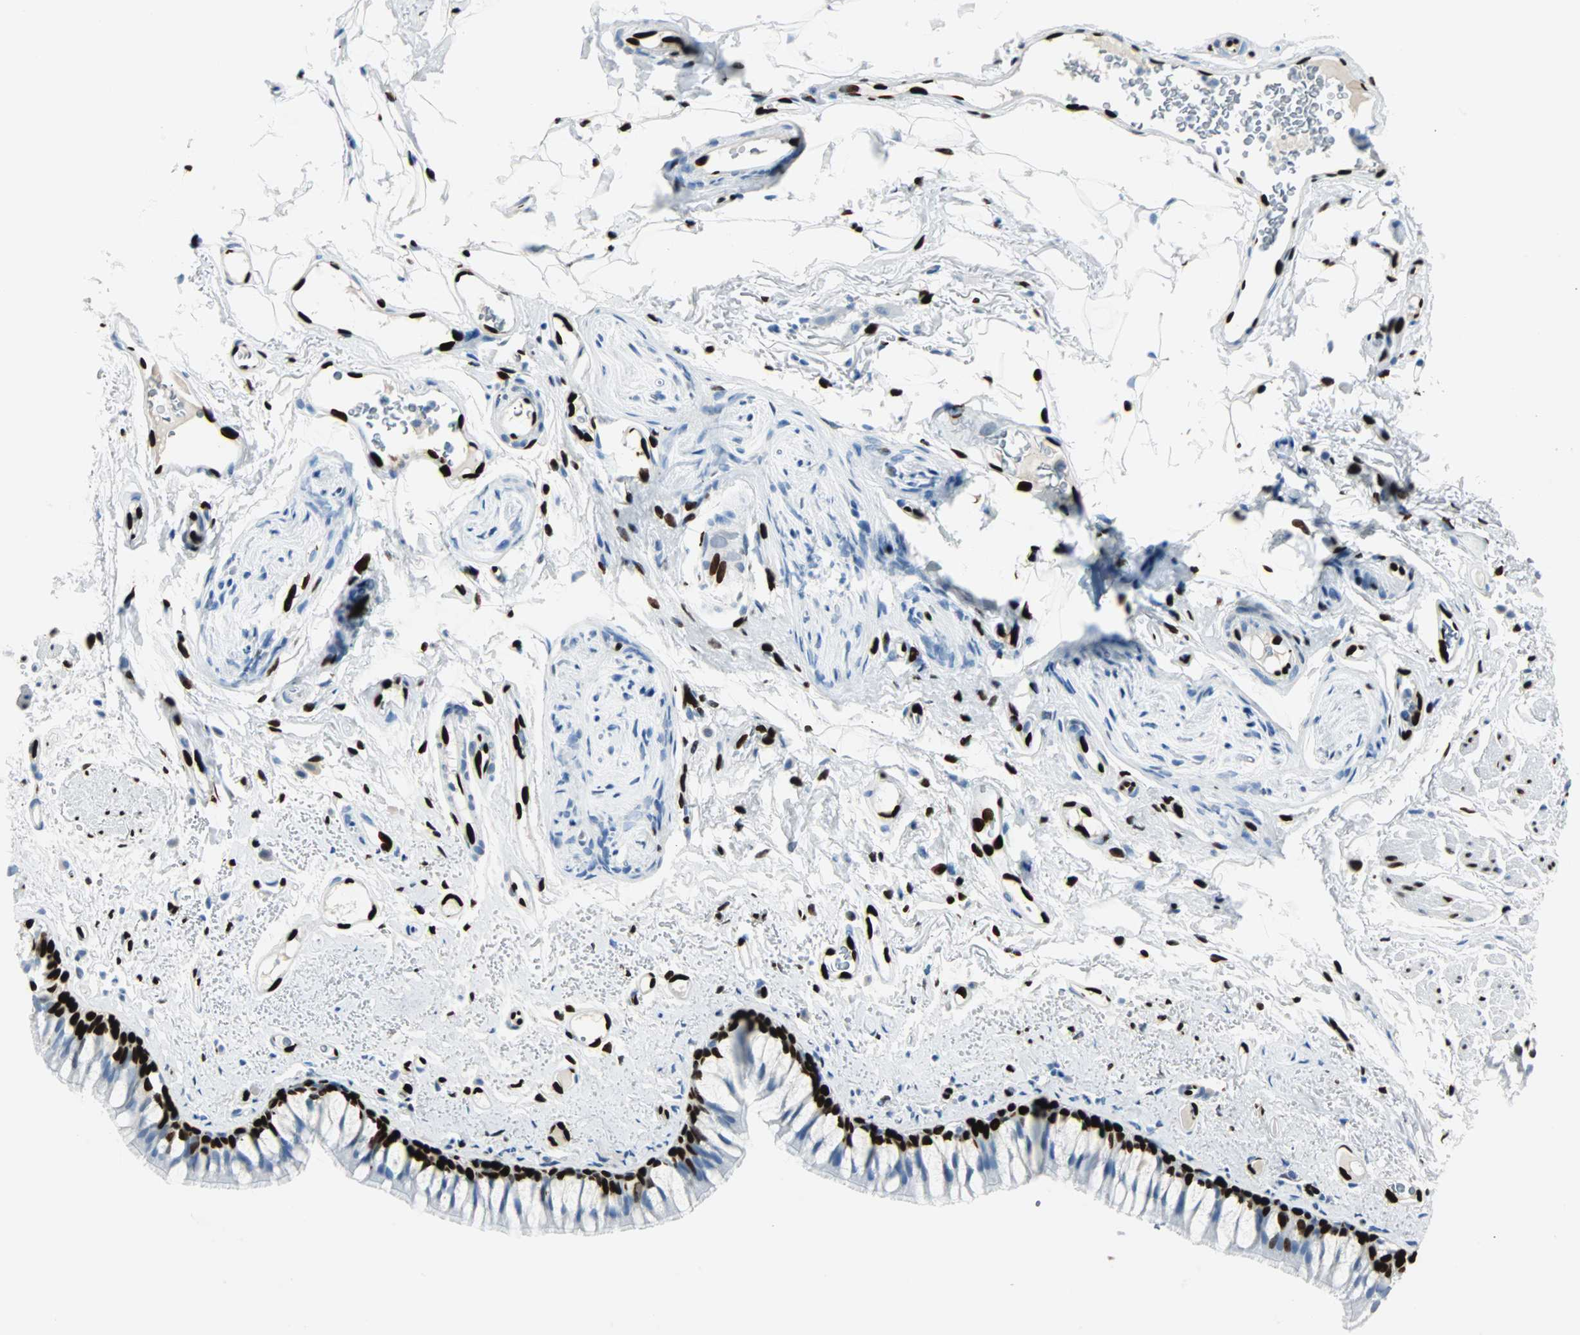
{"staining": {"intensity": "strong", "quantity": "25%-75%", "location": "nuclear"}, "tissue": "bronchus", "cell_type": "Respiratory epithelial cells", "image_type": "normal", "snomed": [{"axis": "morphology", "description": "Normal tissue, NOS"}, {"axis": "topography", "description": "Bronchus"}], "caption": "DAB (3,3'-diaminobenzidine) immunohistochemical staining of benign human bronchus exhibits strong nuclear protein positivity in about 25%-75% of respiratory epithelial cells.", "gene": "IL33", "patient": {"sex": "female", "age": 73}}